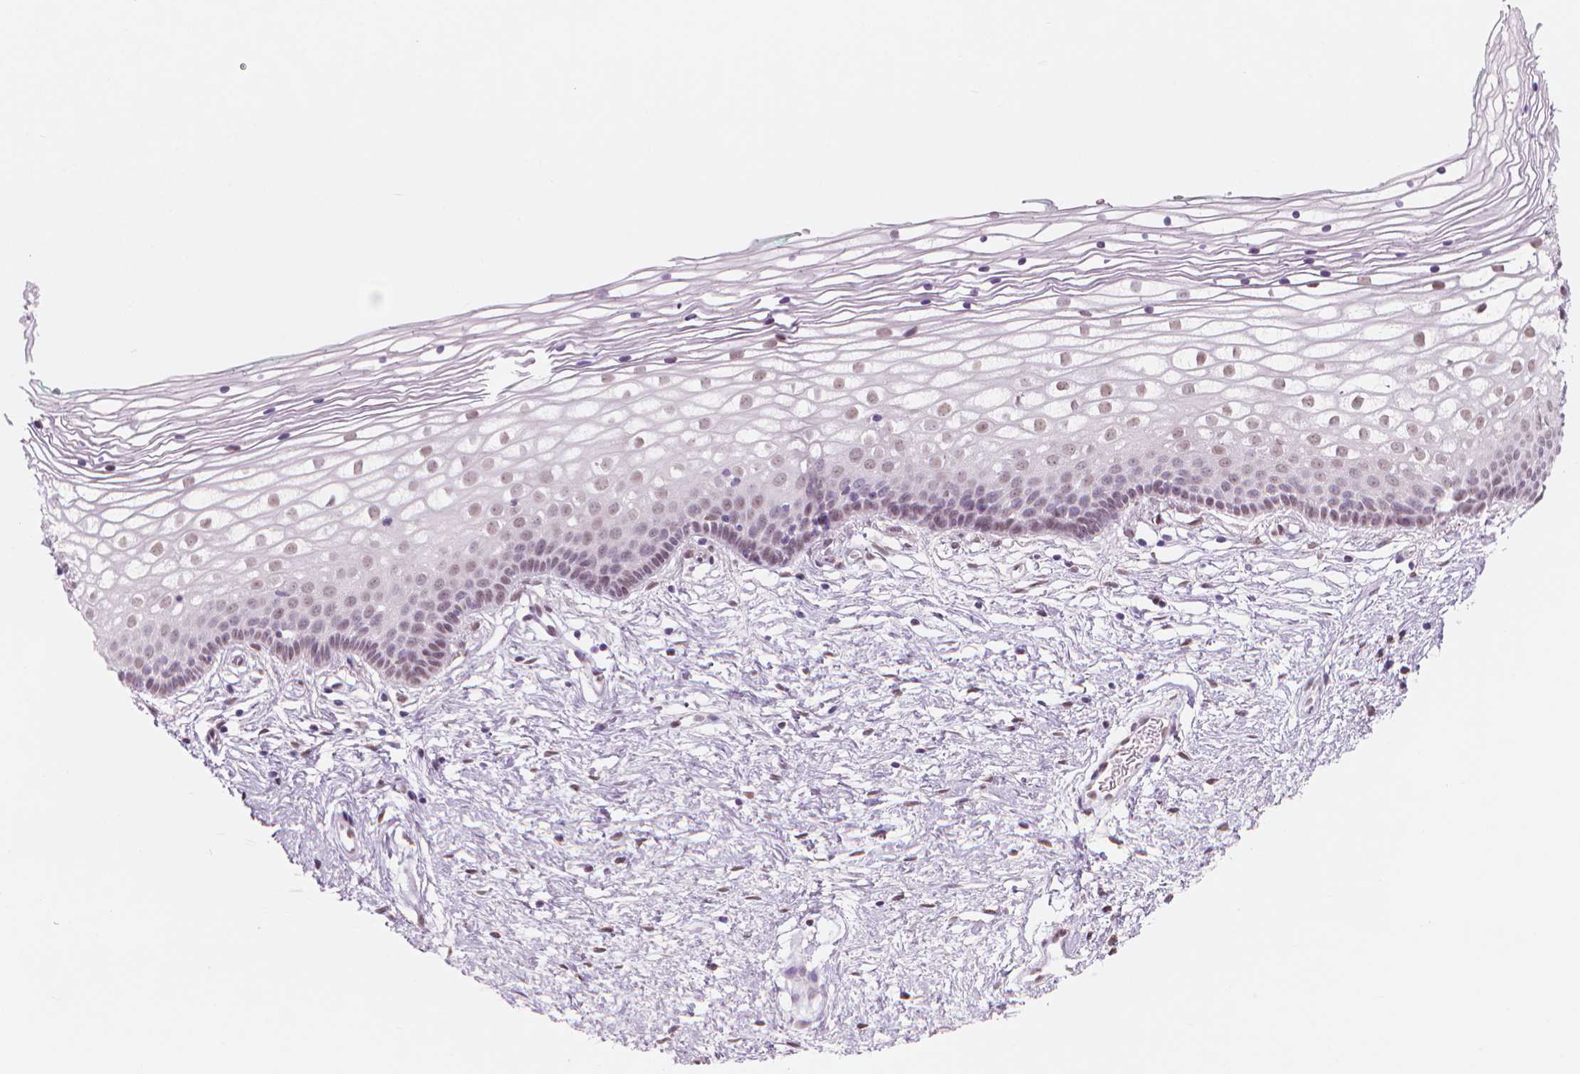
{"staining": {"intensity": "weak", "quantity": "<25%", "location": "nuclear"}, "tissue": "vagina", "cell_type": "Squamous epithelial cells", "image_type": "normal", "snomed": [{"axis": "morphology", "description": "Normal tissue, NOS"}, {"axis": "topography", "description": "Vagina"}], "caption": "Squamous epithelial cells show no significant protein positivity in unremarkable vagina. The staining was performed using DAB to visualize the protein expression in brown, while the nuclei were stained in blue with hematoxylin (Magnification: 20x).", "gene": "PIAS2", "patient": {"sex": "female", "age": 36}}